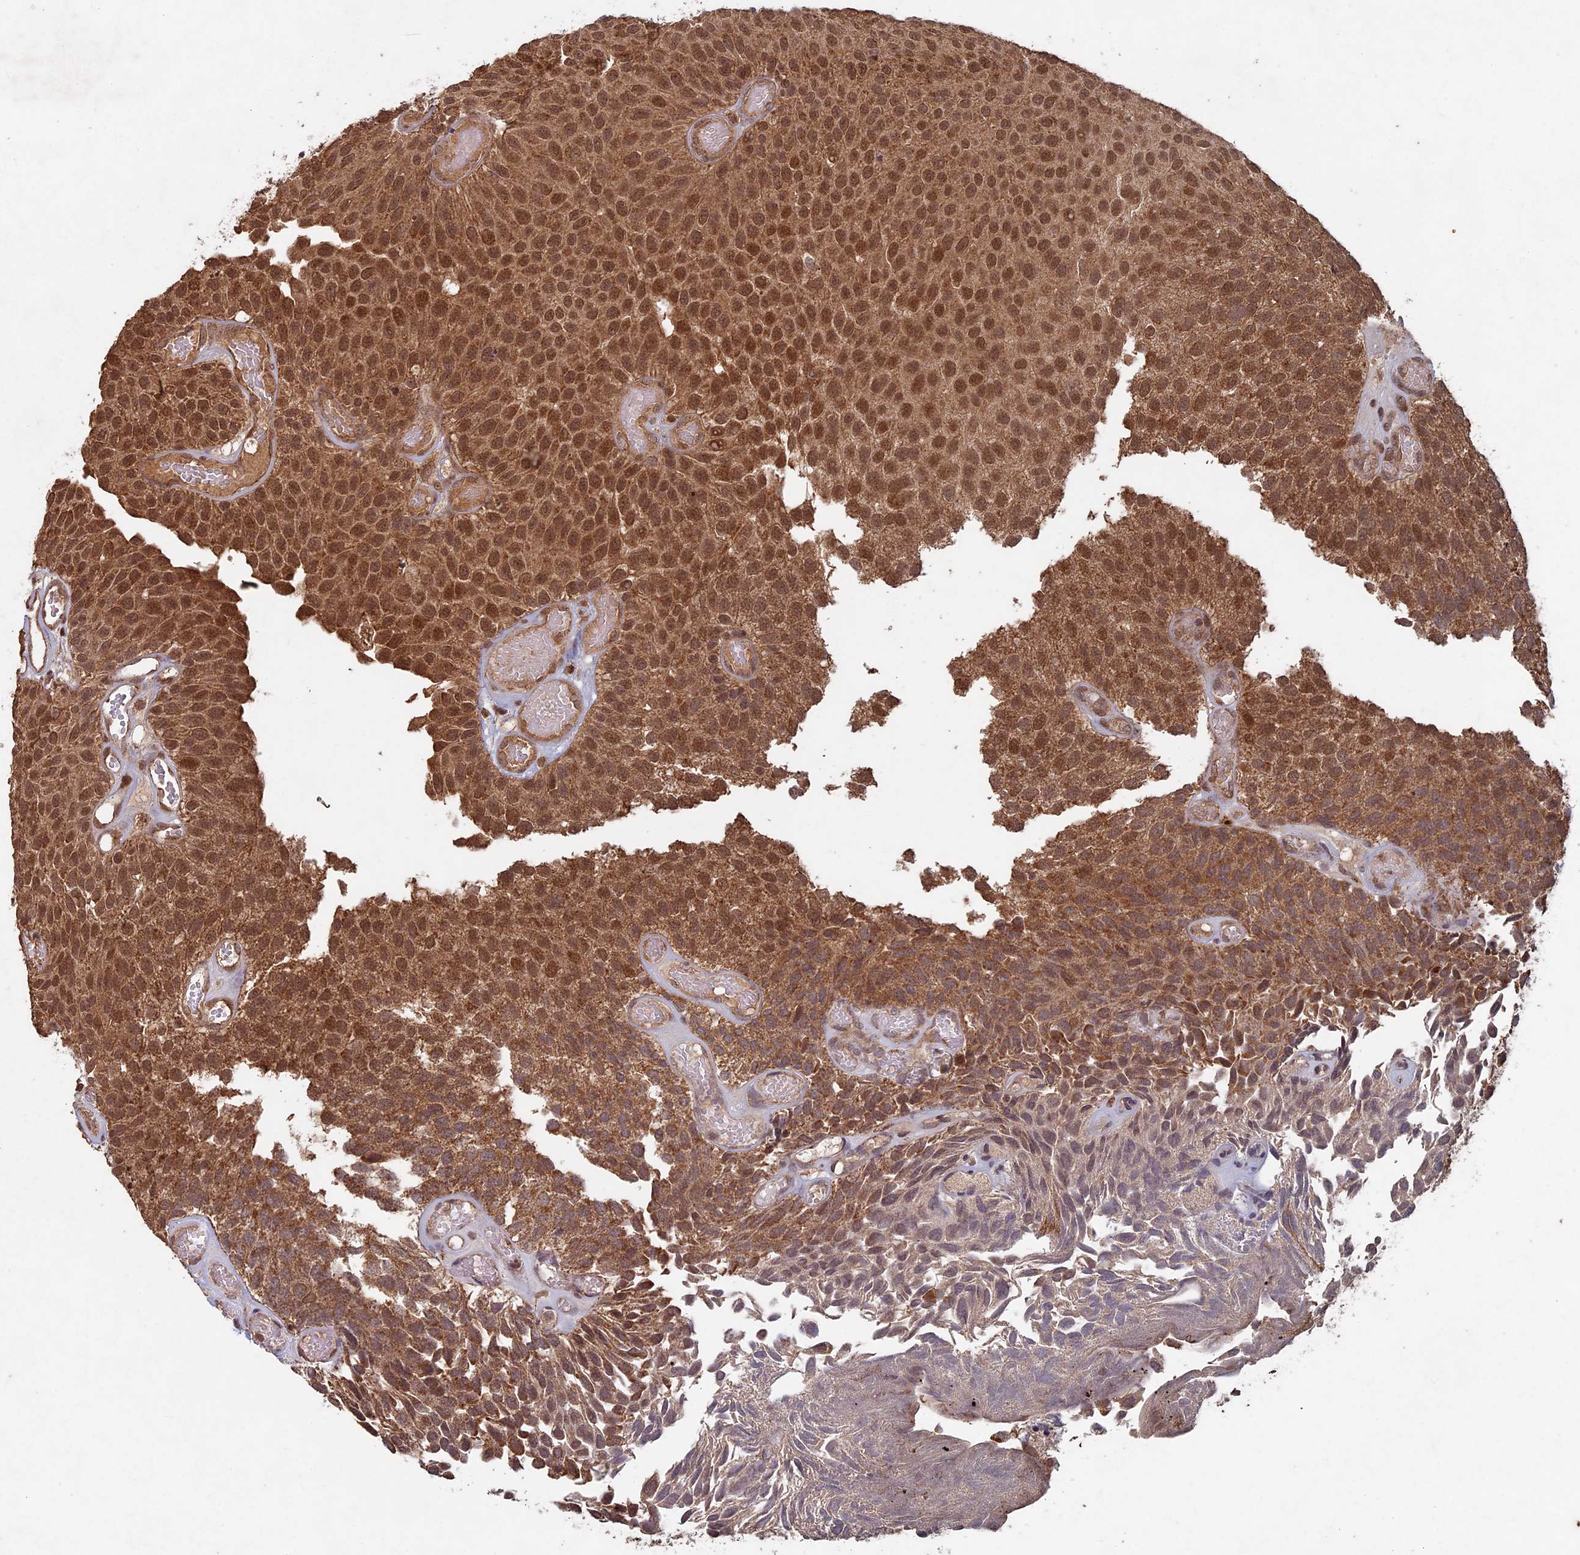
{"staining": {"intensity": "strong", "quantity": ">75%", "location": "cytoplasmic/membranous,nuclear"}, "tissue": "urothelial cancer", "cell_type": "Tumor cells", "image_type": "cancer", "snomed": [{"axis": "morphology", "description": "Urothelial carcinoma, Low grade"}, {"axis": "topography", "description": "Urinary bladder"}], "caption": "Immunohistochemical staining of human urothelial carcinoma (low-grade) displays high levels of strong cytoplasmic/membranous and nuclear protein positivity in about >75% of tumor cells.", "gene": "RCCD1", "patient": {"sex": "male", "age": 89}}